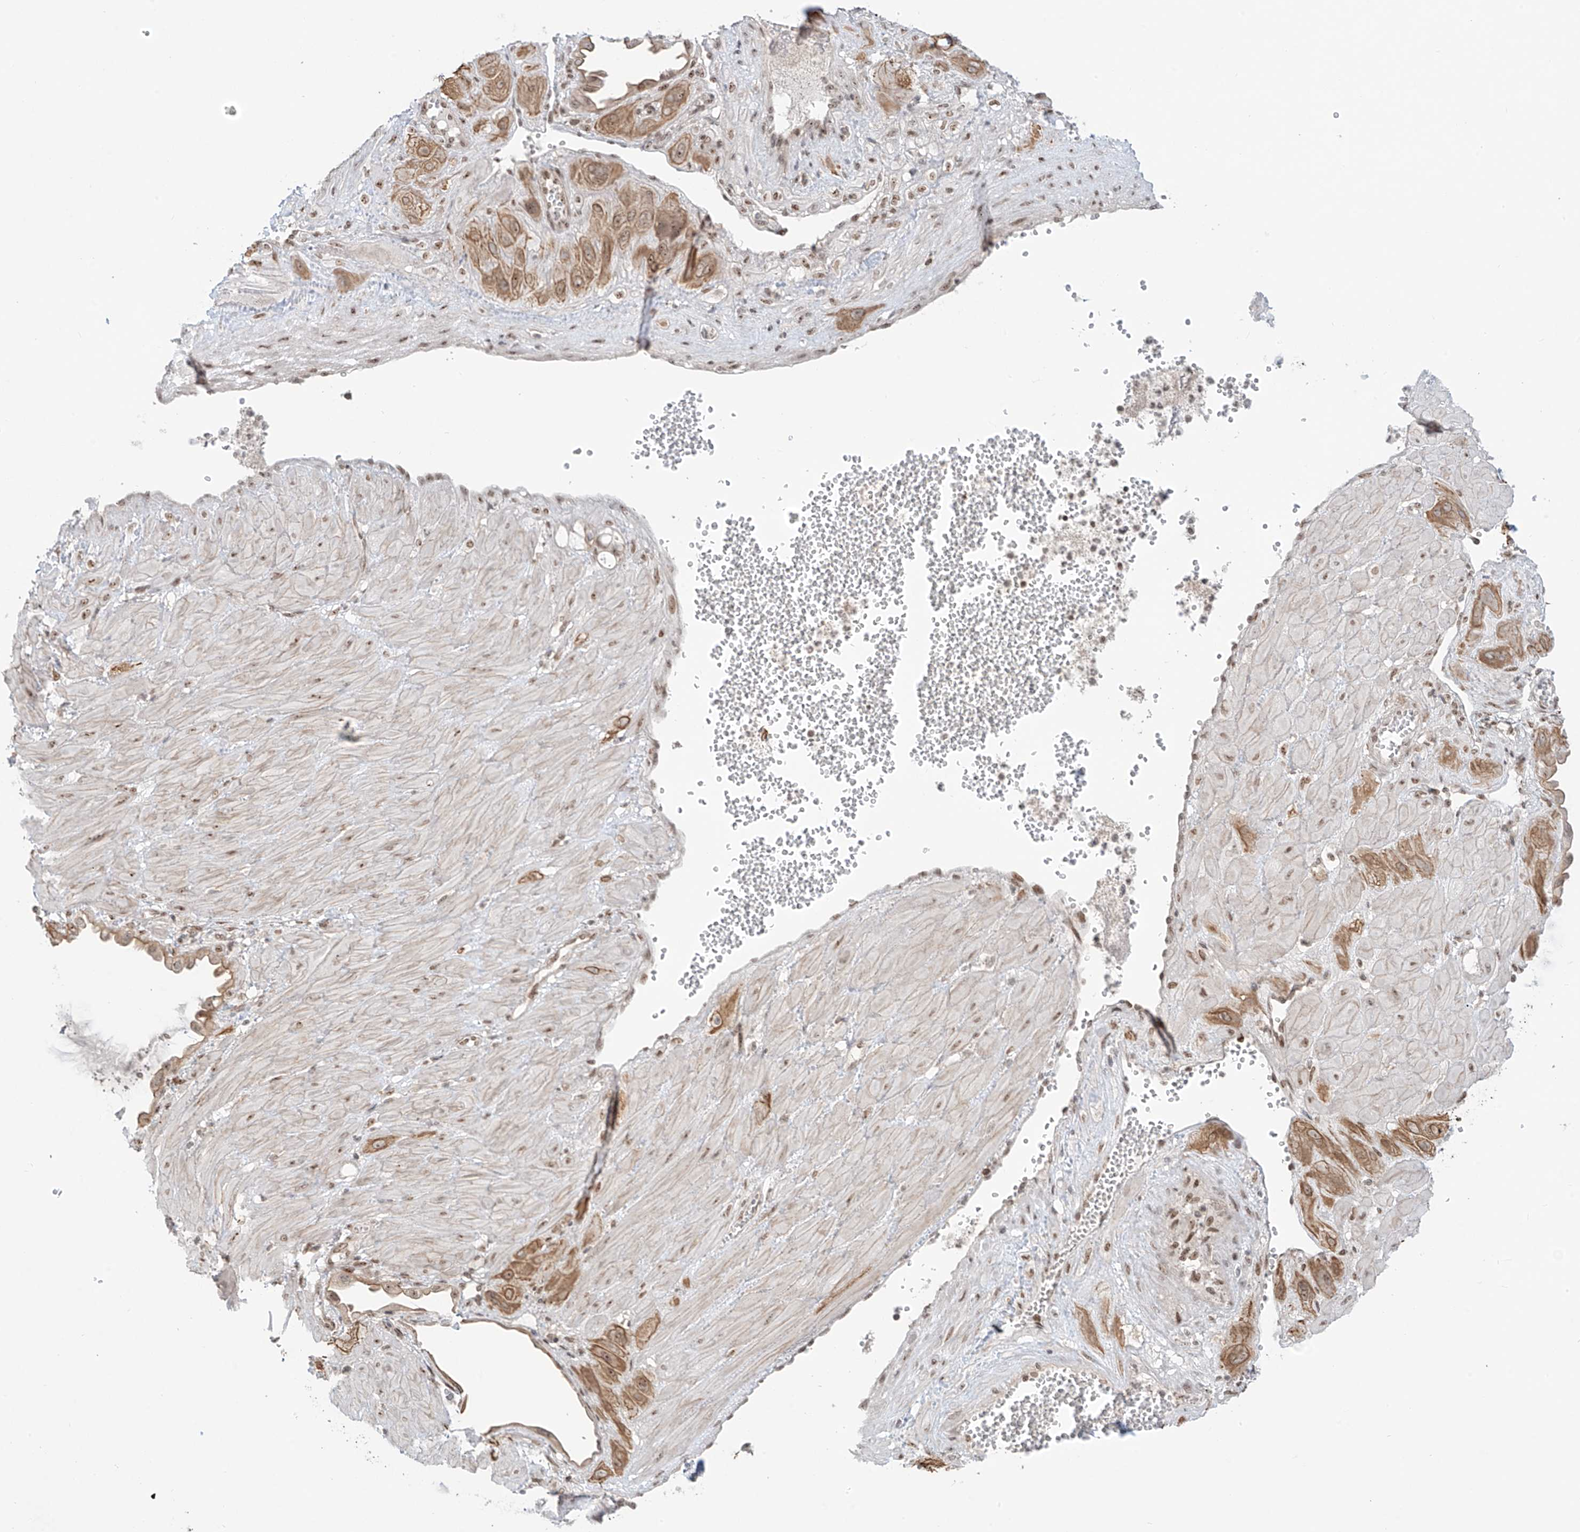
{"staining": {"intensity": "moderate", "quantity": ">75%", "location": "cytoplasmic/membranous"}, "tissue": "cervical cancer", "cell_type": "Tumor cells", "image_type": "cancer", "snomed": [{"axis": "morphology", "description": "Squamous cell carcinoma, NOS"}, {"axis": "topography", "description": "Cervix"}], "caption": "Immunohistochemical staining of cervical squamous cell carcinoma displays medium levels of moderate cytoplasmic/membranous staining in approximately >75% of tumor cells.", "gene": "ZNF512", "patient": {"sex": "female", "age": 34}}